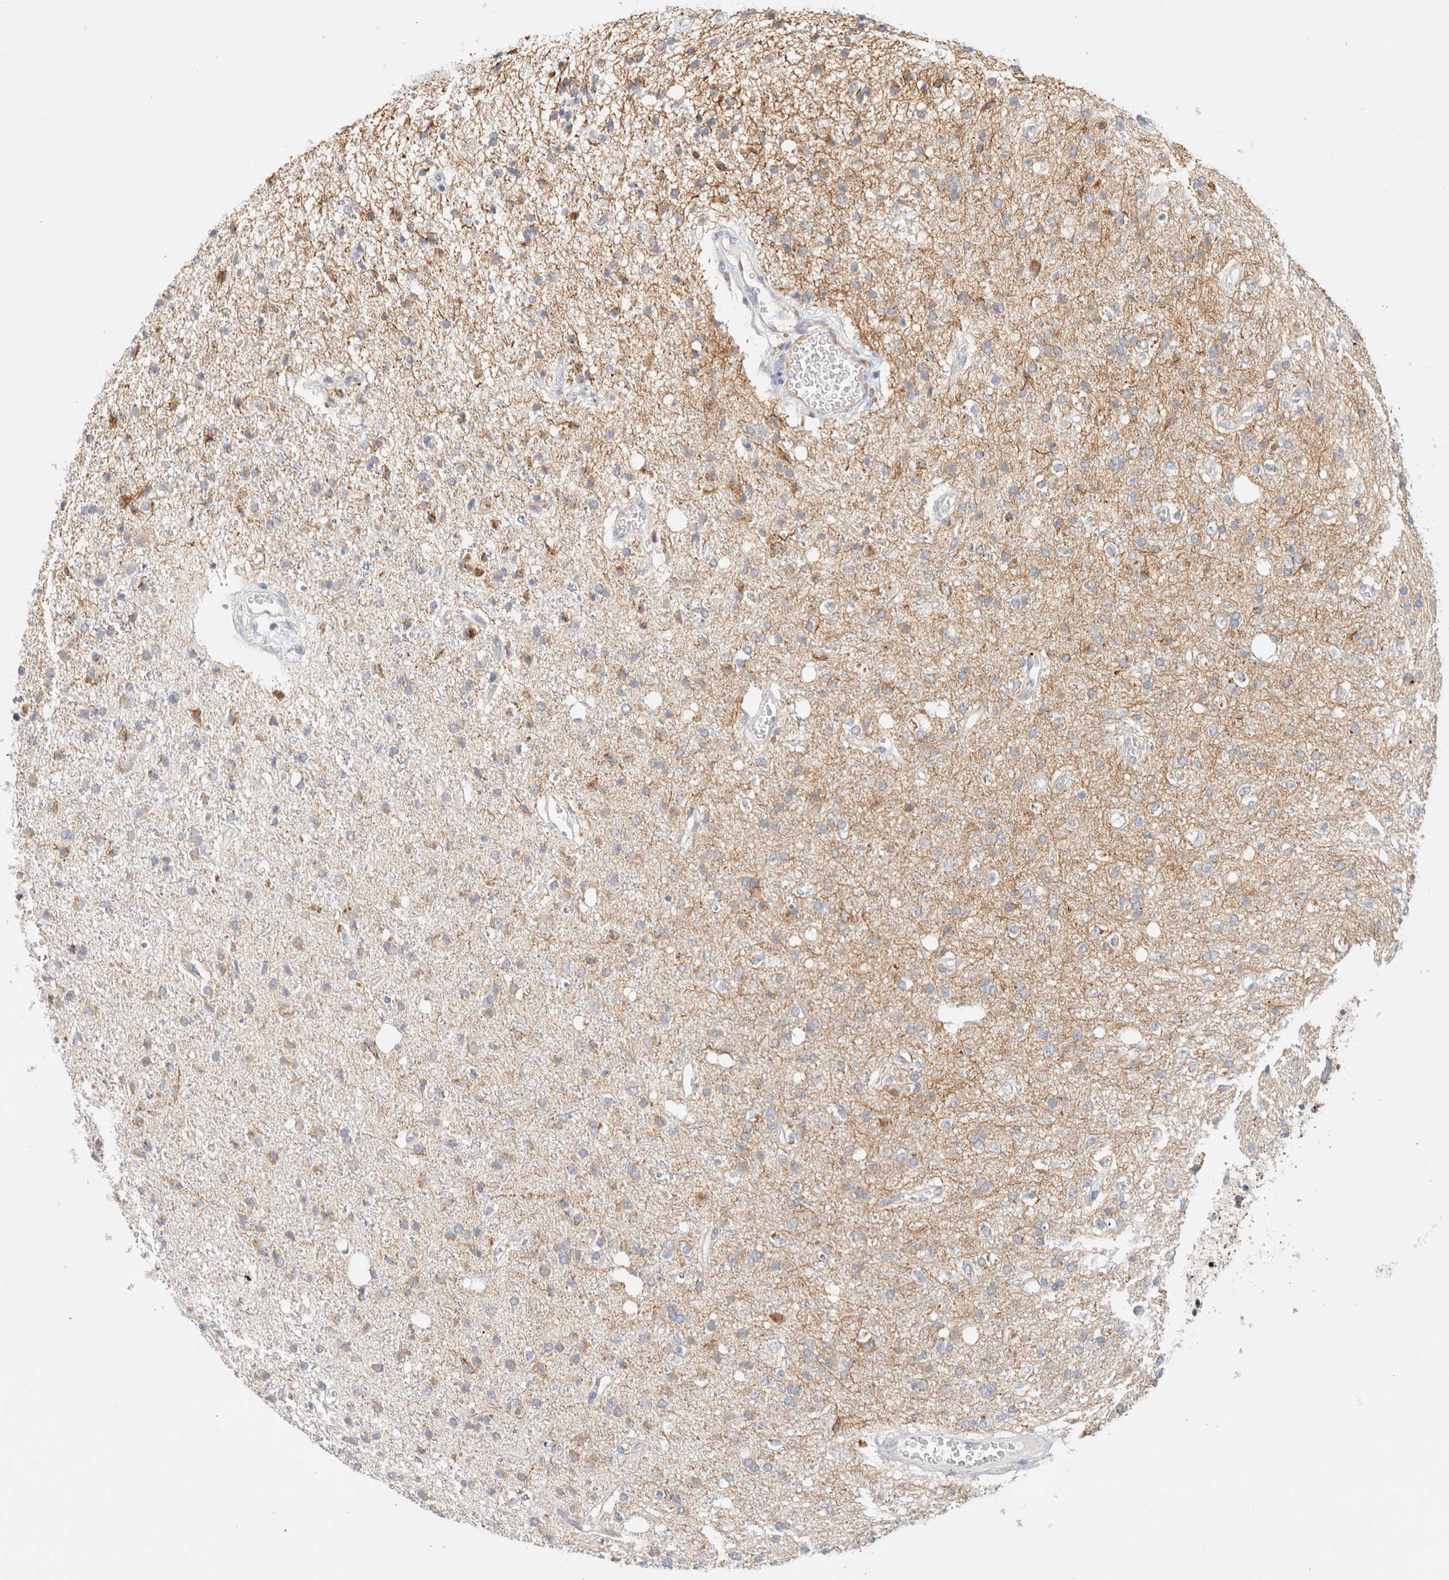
{"staining": {"intensity": "weak", "quantity": "<25%", "location": "cytoplasmic/membranous"}, "tissue": "glioma", "cell_type": "Tumor cells", "image_type": "cancer", "snomed": [{"axis": "morphology", "description": "Glioma, malignant, High grade"}, {"axis": "topography", "description": "Brain"}], "caption": "An image of glioma stained for a protein demonstrates no brown staining in tumor cells.", "gene": "MRM3", "patient": {"sex": "male", "age": 47}}